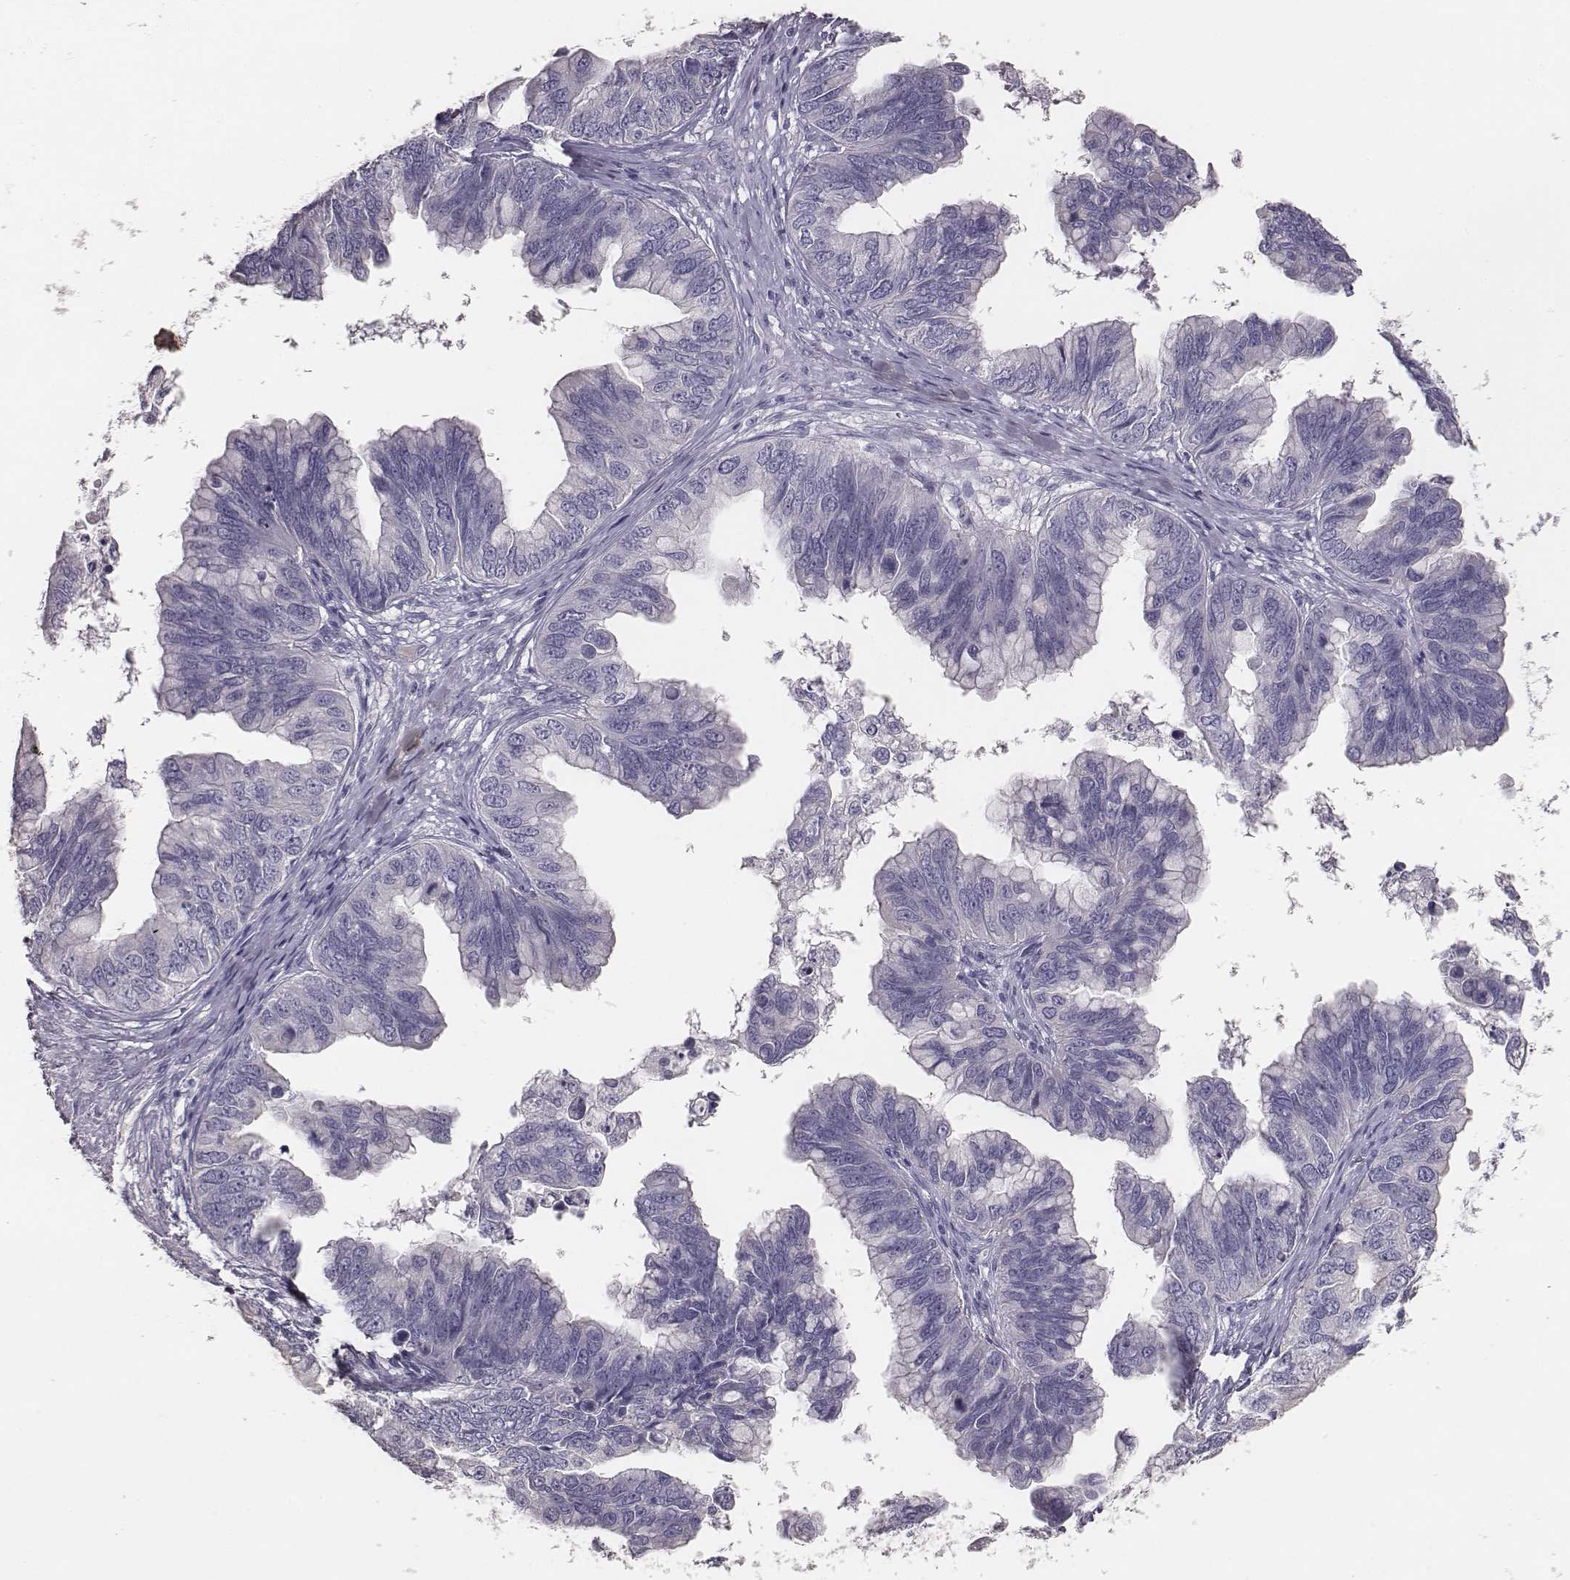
{"staining": {"intensity": "negative", "quantity": "none", "location": "none"}, "tissue": "ovarian cancer", "cell_type": "Tumor cells", "image_type": "cancer", "snomed": [{"axis": "morphology", "description": "Cystadenocarcinoma, mucinous, NOS"}, {"axis": "topography", "description": "Ovary"}], "caption": "IHC micrograph of neoplastic tissue: human ovarian cancer stained with DAB displays no significant protein positivity in tumor cells.", "gene": "MYH6", "patient": {"sex": "female", "age": 76}}